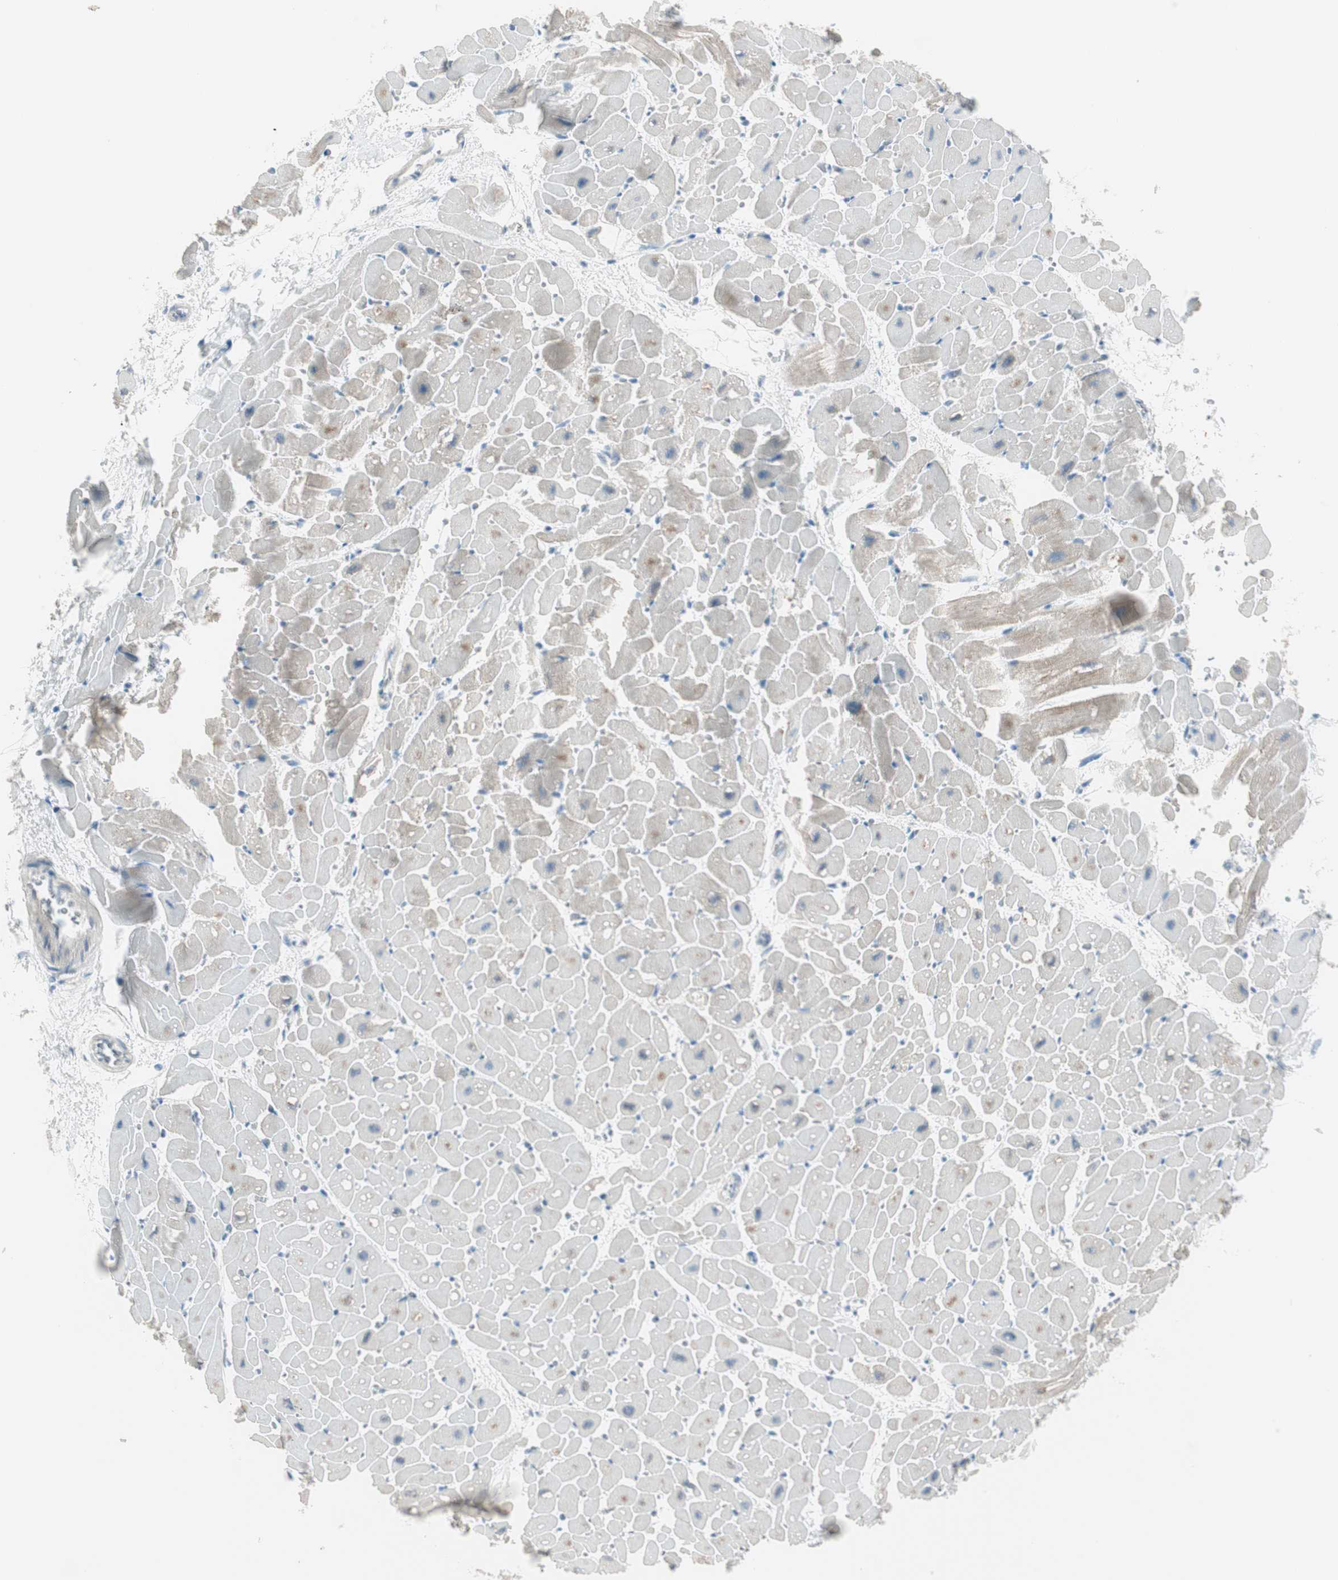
{"staining": {"intensity": "moderate", "quantity": "<25%", "location": "cytoplasmic/membranous"}, "tissue": "heart muscle", "cell_type": "Cardiomyocytes", "image_type": "normal", "snomed": [{"axis": "morphology", "description": "Normal tissue, NOS"}, {"axis": "topography", "description": "Heart"}], "caption": "Moderate cytoplasmic/membranous protein expression is identified in about <25% of cardiomyocytes in heart muscle.", "gene": "ITLN2", "patient": {"sex": "male", "age": 45}}